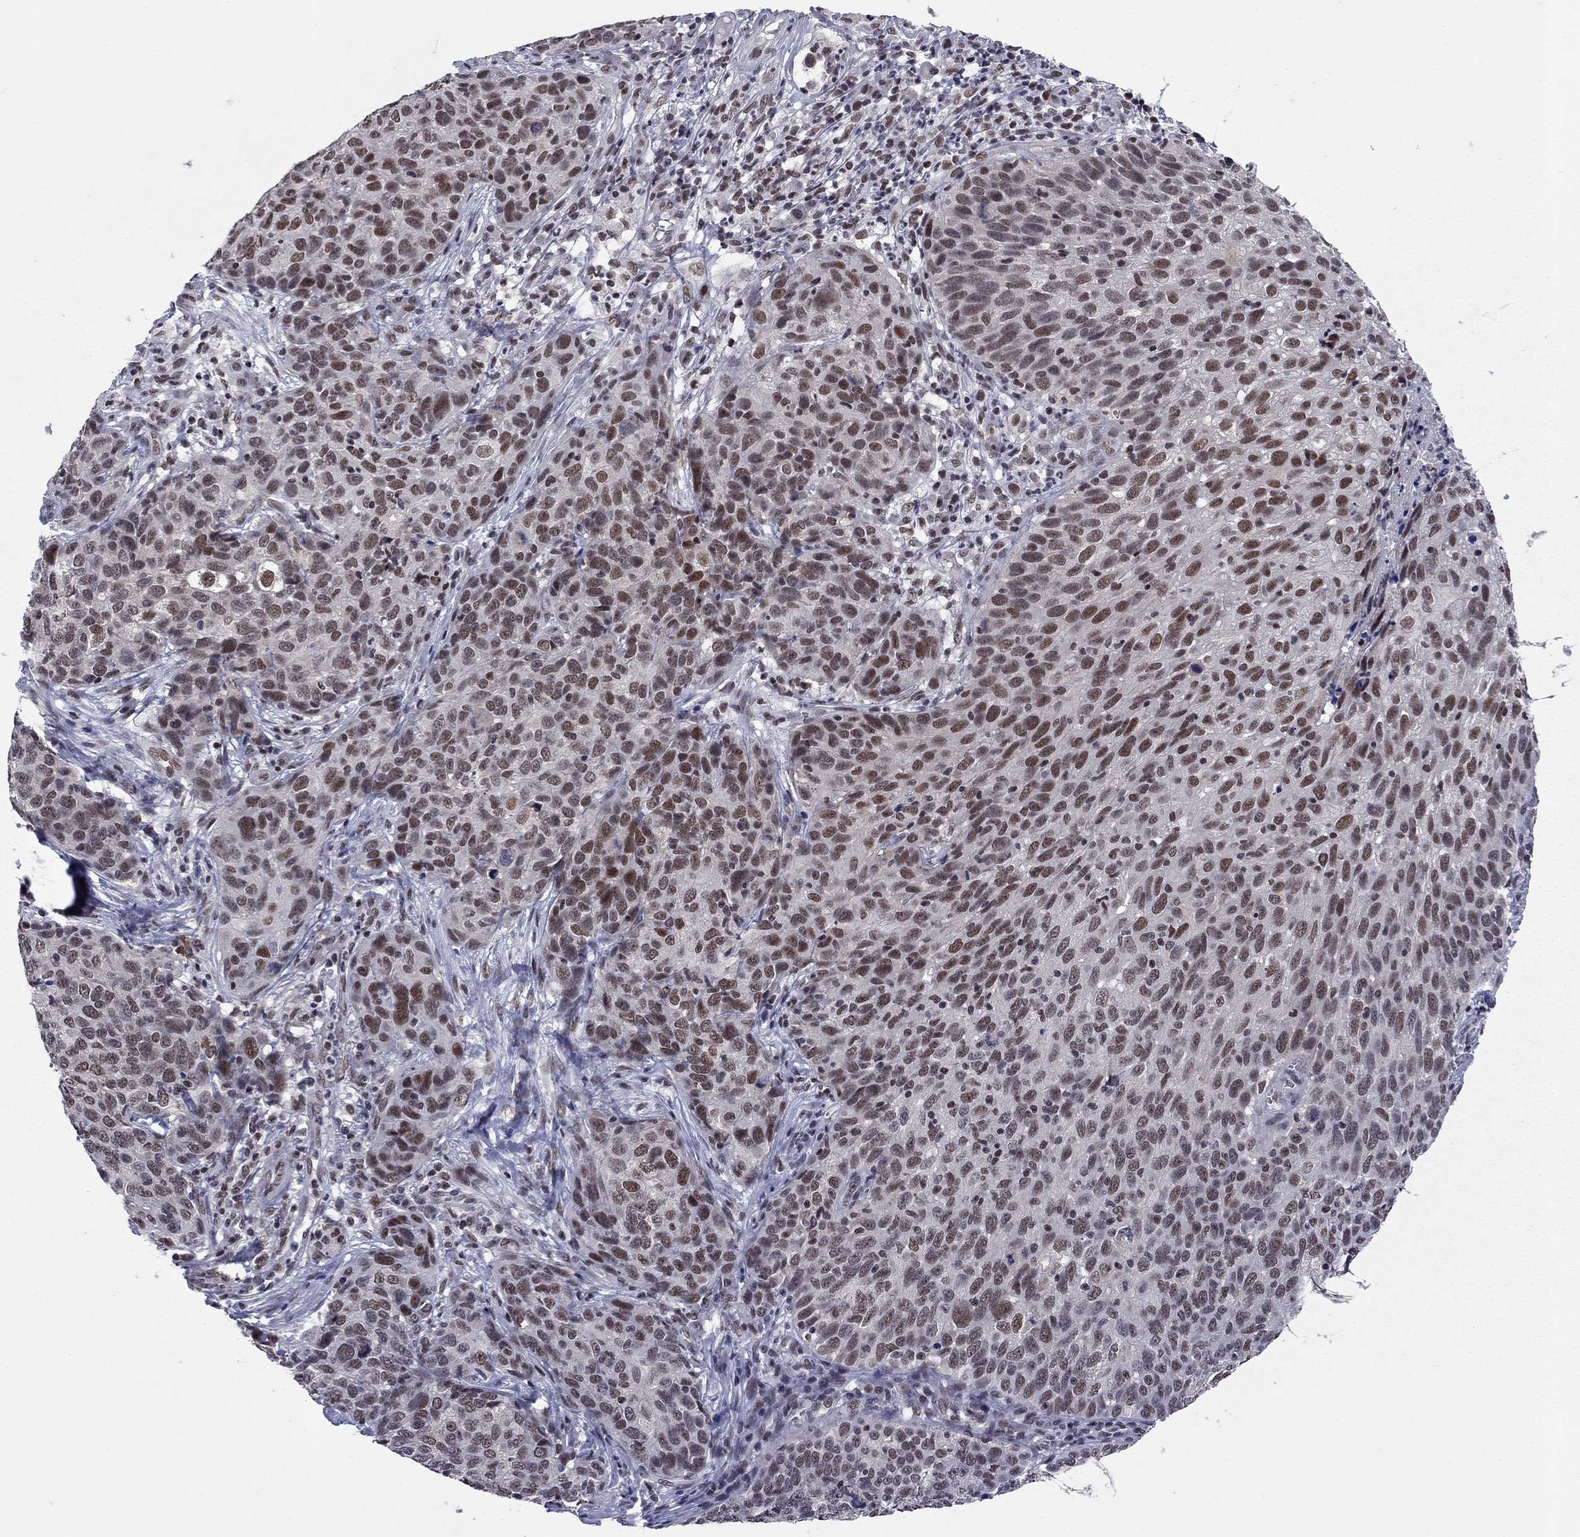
{"staining": {"intensity": "strong", "quantity": "<25%", "location": "cytoplasmic/membranous,nuclear"}, "tissue": "skin cancer", "cell_type": "Tumor cells", "image_type": "cancer", "snomed": [{"axis": "morphology", "description": "Squamous cell carcinoma, NOS"}, {"axis": "topography", "description": "Skin"}], "caption": "The immunohistochemical stain labels strong cytoplasmic/membranous and nuclear positivity in tumor cells of skin squamous cell carcinoma tissue. (IHC, brightfield microscopy, high magnification).", "gene": "TAF9", "patient": {"sex": "male", "age": 92}}